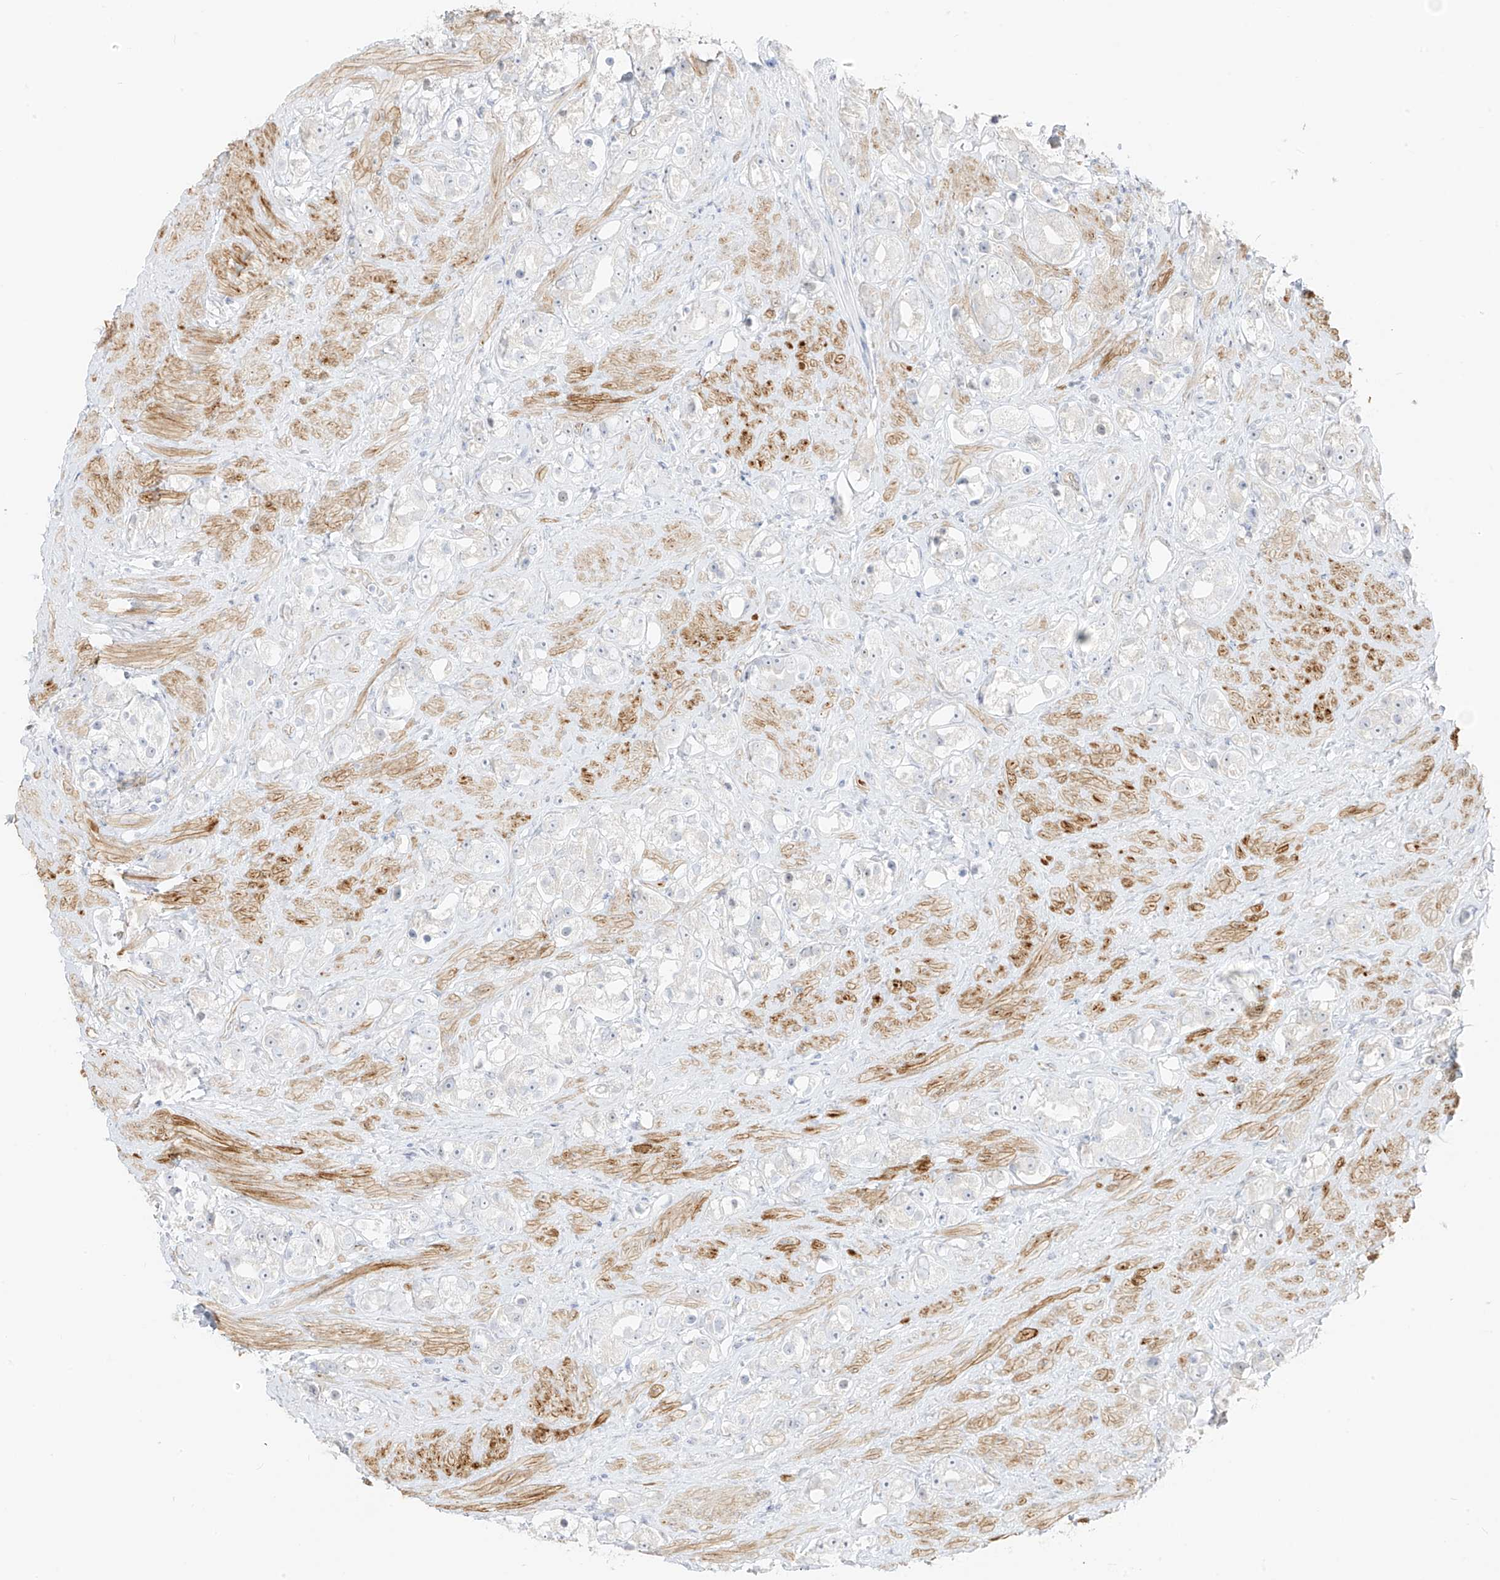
{"staining": {"intensity": "negative", "quantity": "none", "location": "none"}, "tissue": "prostate cancer", "cell_type": "Tumor cells", "image_type": "cancer", "snomed": [{"axis": "morphology", "description": "Adenocarcinoma, NOS"}, {"axis": "topography", "description": "Prostate"}], "caption": "Immunohistochemistry (IHC) of prostate cancer displays no staining in tumor cells.", "gene": "C11orf87", "patient": {"sex": "male", "age": 79}}